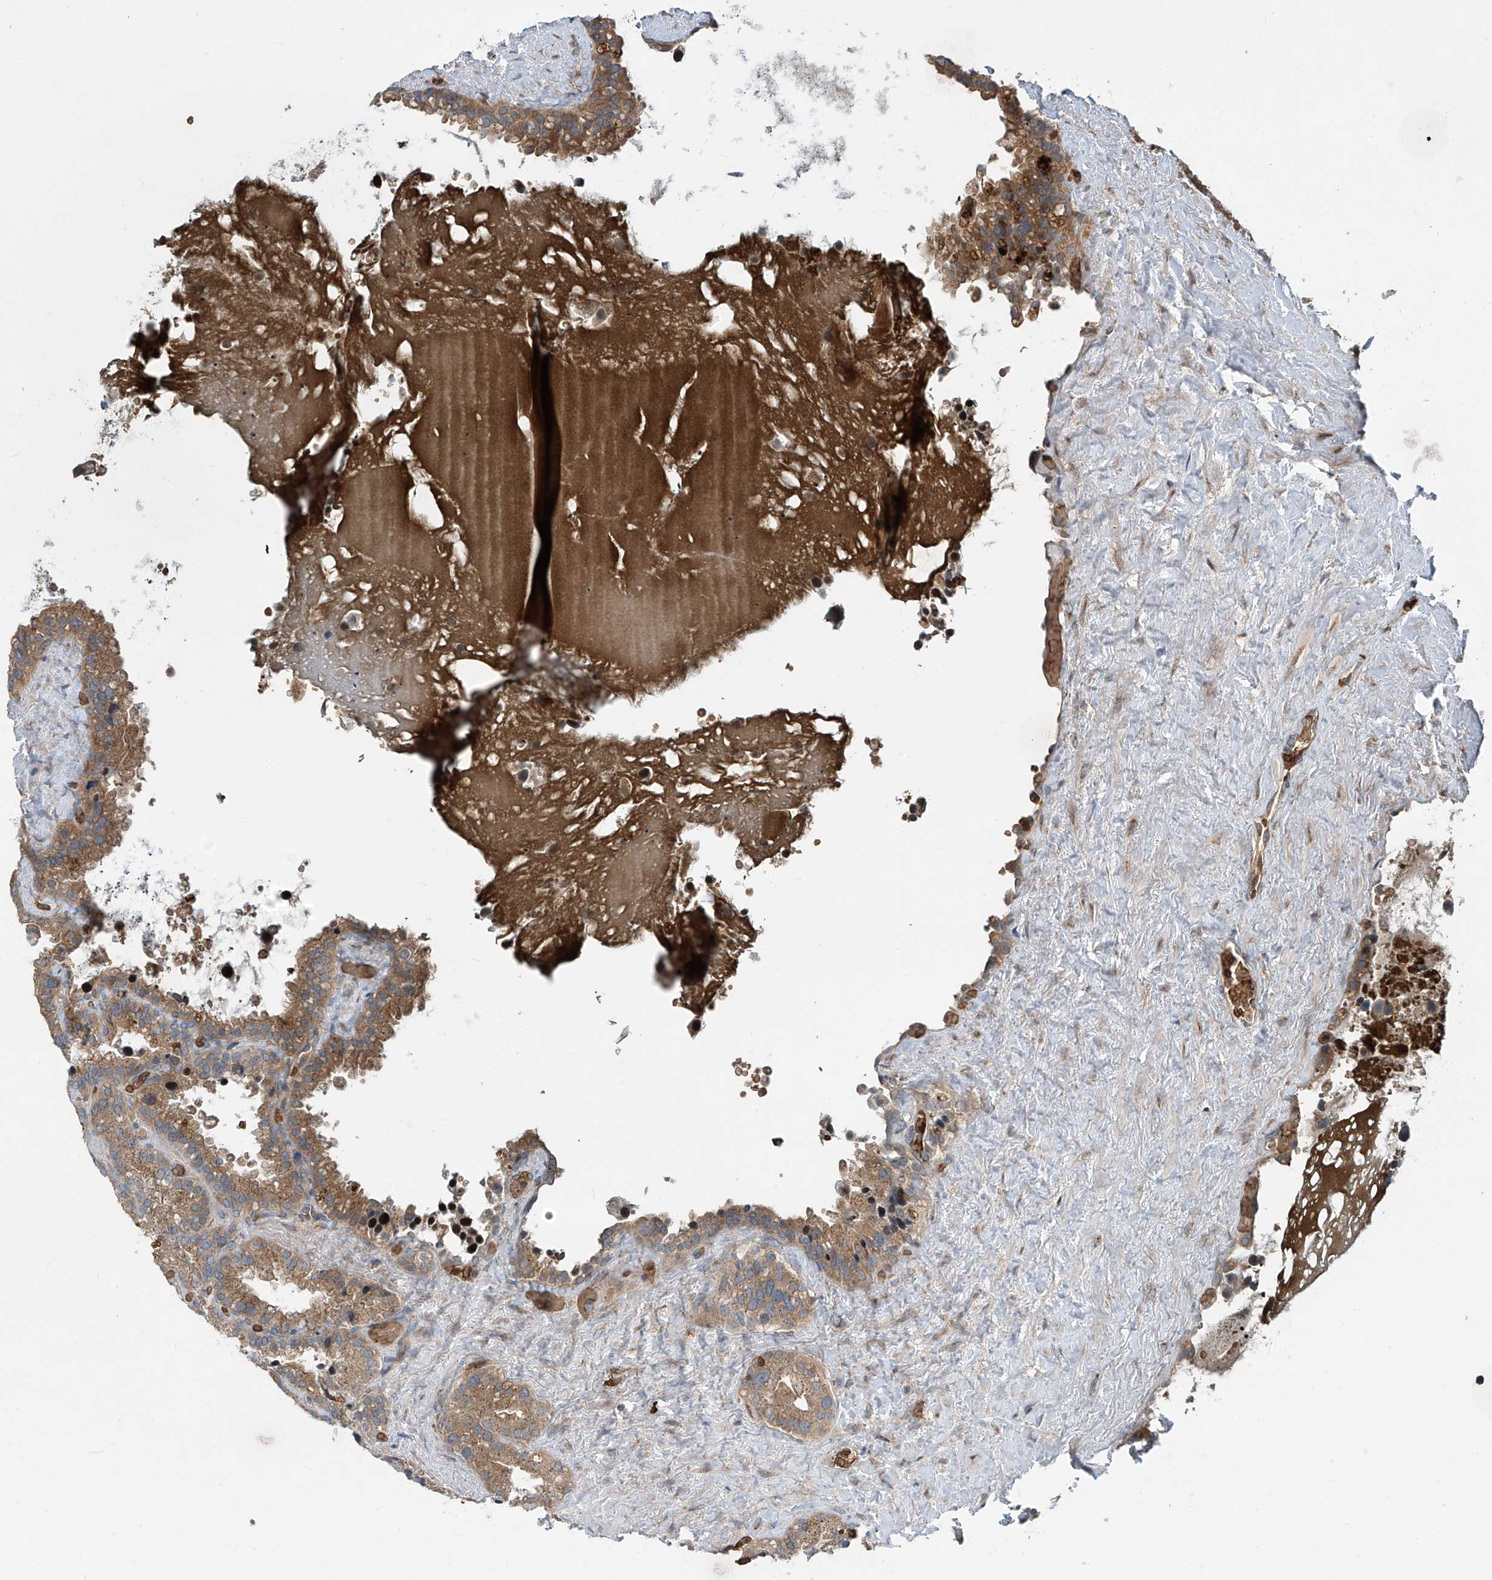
{"staining": {"intensity": "weak", "quantity": ">75%", "location": "cytoplasmic/membranous"}, "tissue": "seminal vesicle", "cell_type": "Glandular cells", "image_type": "normal", "snomed": [{"axis": "morphology", "description": "Normal tissue, NOS"}, {"axis": "topography", "description": "Prostate"}, {"axis": "topography", "description": "Seminal veicle"}], "caption": "Immunohistochemistry staining of normal seminal vesicle, which shows low levels of weak cytoplasmic/membranous positivity in approximately >75% of glandular cells indicating weak cytoplasmic/membranous protein staining. The staining was performed using DAB (brown) for protein detection and nuclei were counterstained in hematoxylin (blue).", "gene": "ZDHHC9", "patient": {"sex": "male", "age": 68}}